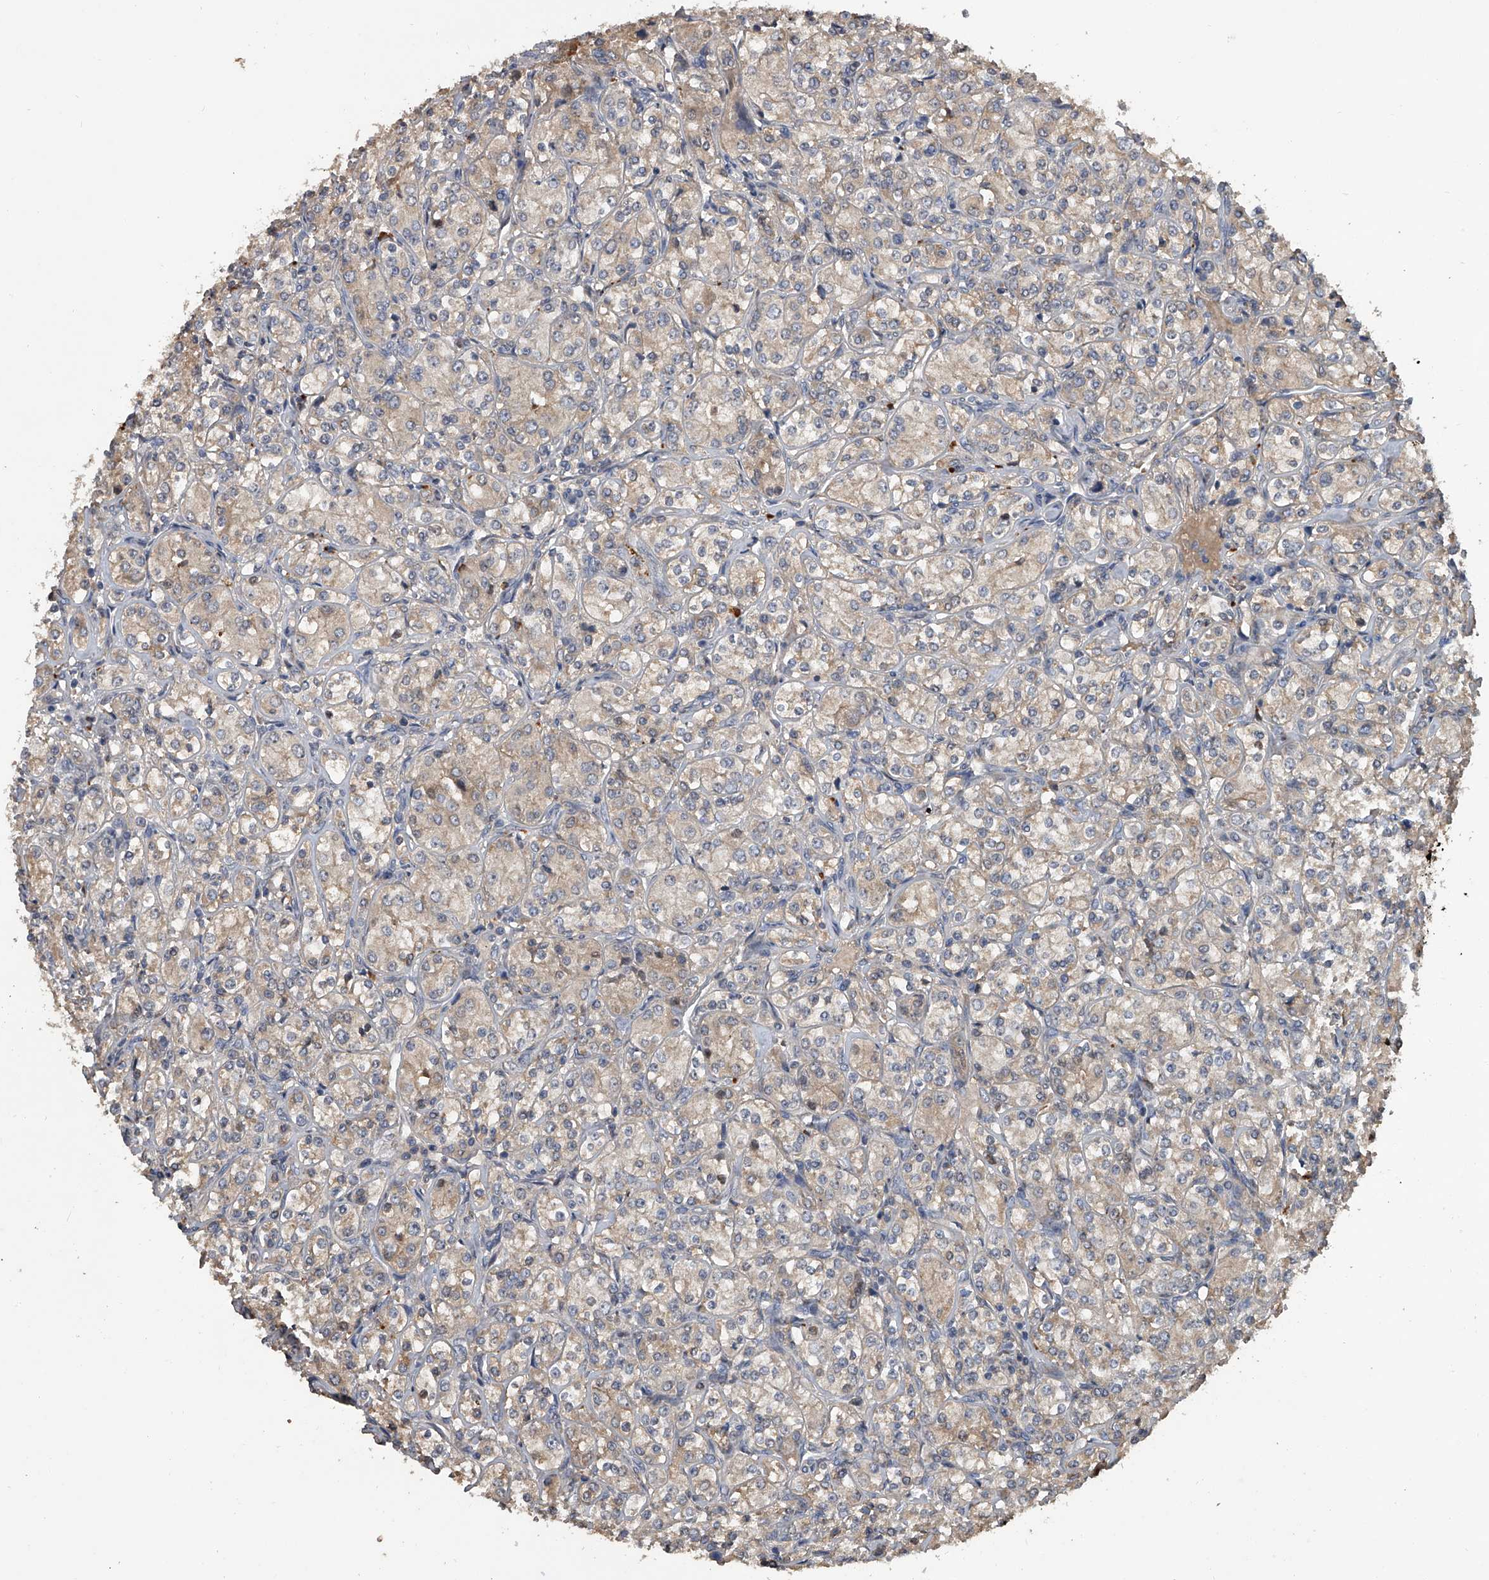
{"staining": {"intensity": "weak", "quantity": "25%-75%", "location": "cytoplasmic/membranous"}, "tissue": "renal cancer", "cell_type": "Tumor cells", "image_type": "cancer", "snomed": [{"axis": "morphology", "description": "Adenocarcinoma, NOS"}, {"axis": "topography", "description": "Kidney"}], "caption": "Immunohistochemical staining of renal adenocarcinoma shows weak cytoplasmic/membranous protein positivity in approximately 25%-75% of tumor cells.", "gene": "DOCK9", "patient": {"sex": "male", "age": 77}}